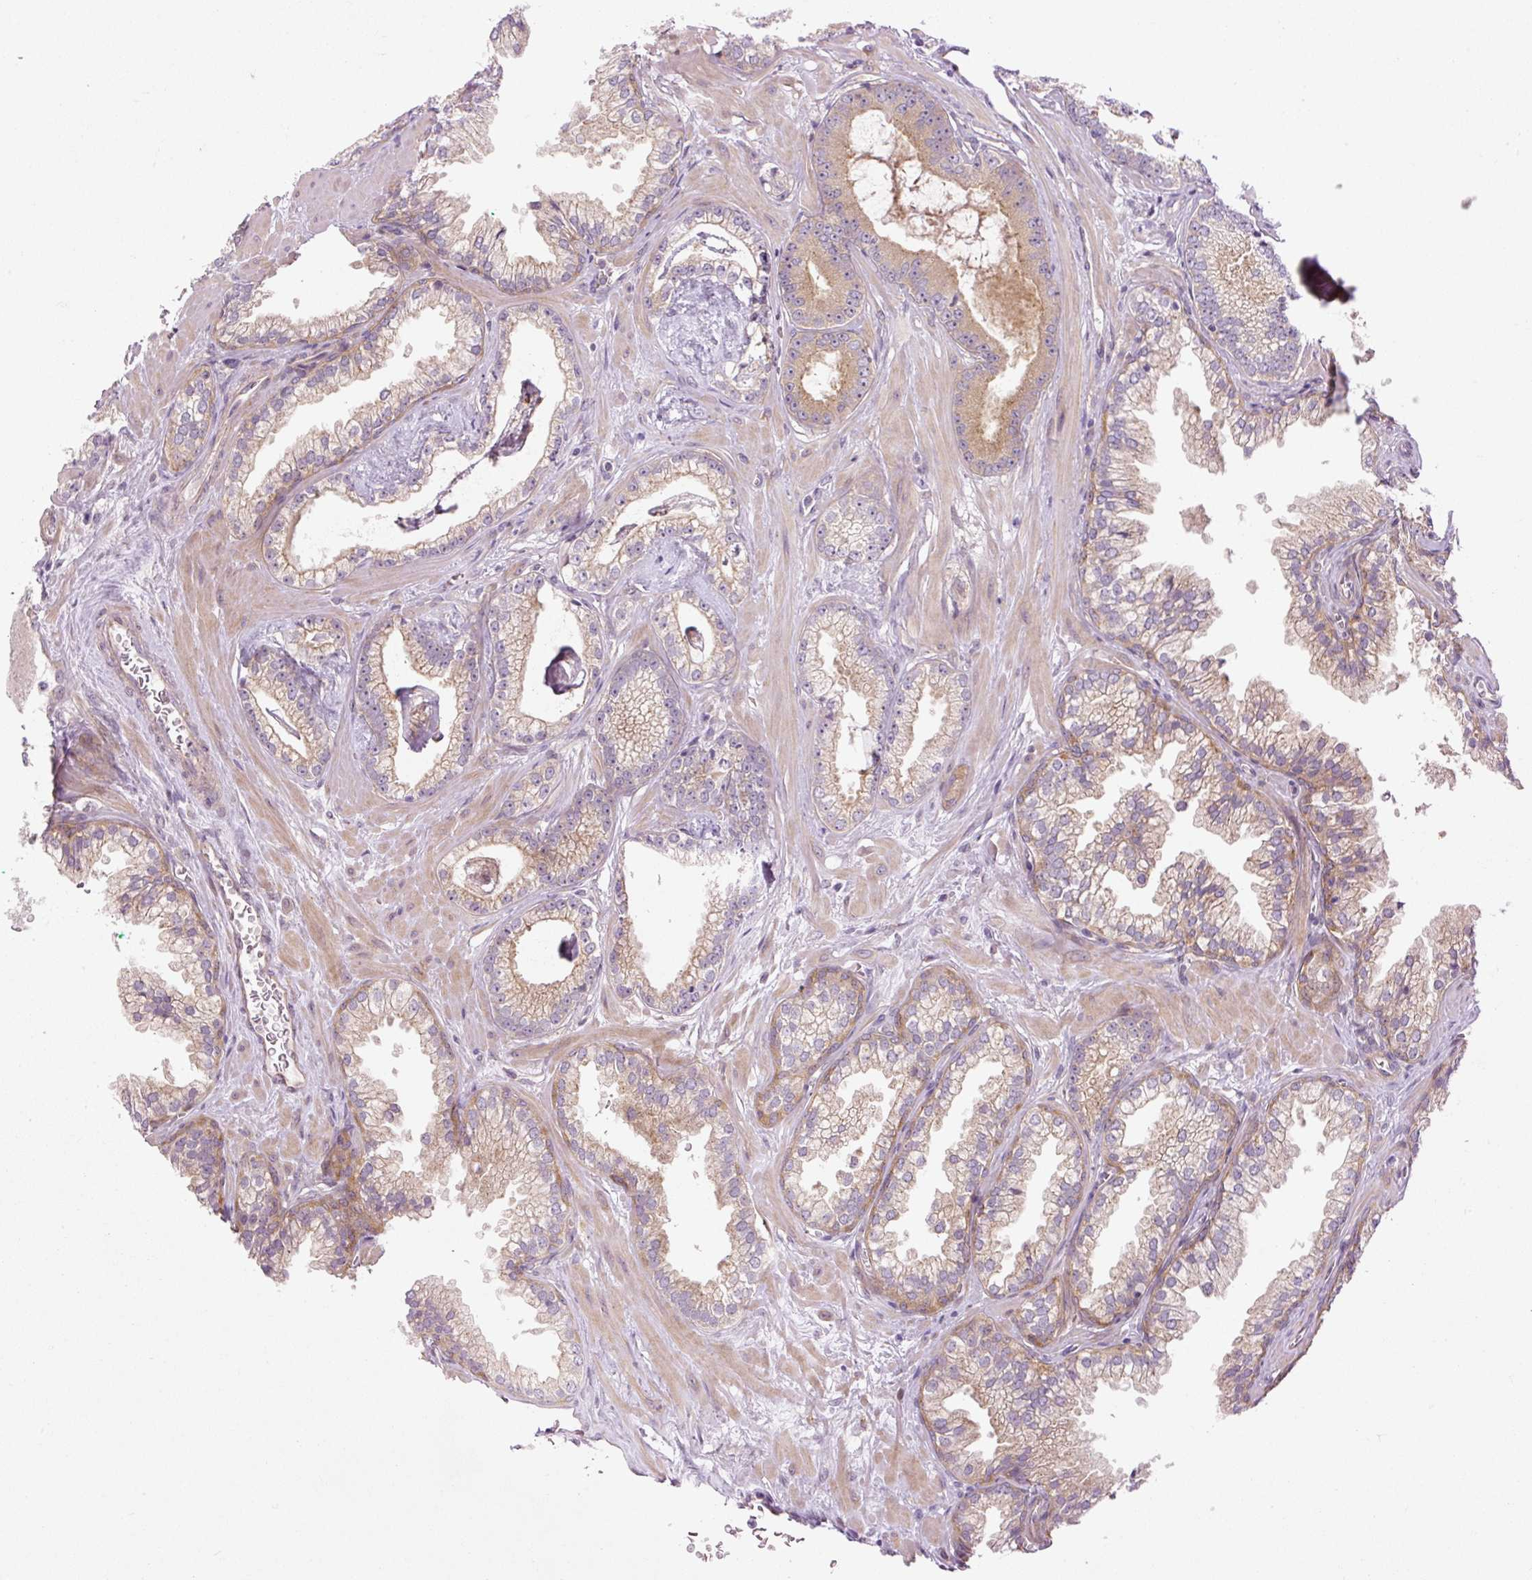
{"staining": {"intensity": "weak", "quantity": ">75%", "location": "cytoplasmic/membranous"}, "tissue": "prostate cancer", "cell_type": "Tumor cells", "image_type": "cancer", "snomed": [{"axis": "morphology", "description": "Adenocarcinoma, Low grade"}, {"axis": "topography", "description": "Prostate"}], "caption": "A brown stain highlights weak cytoplasmic/membranous expression of a protein in human low-grade adenocarcinoma (prostate) tumor cells.", "gene": "MZT2B", "patient": {"sex": "male", "age": 60}}